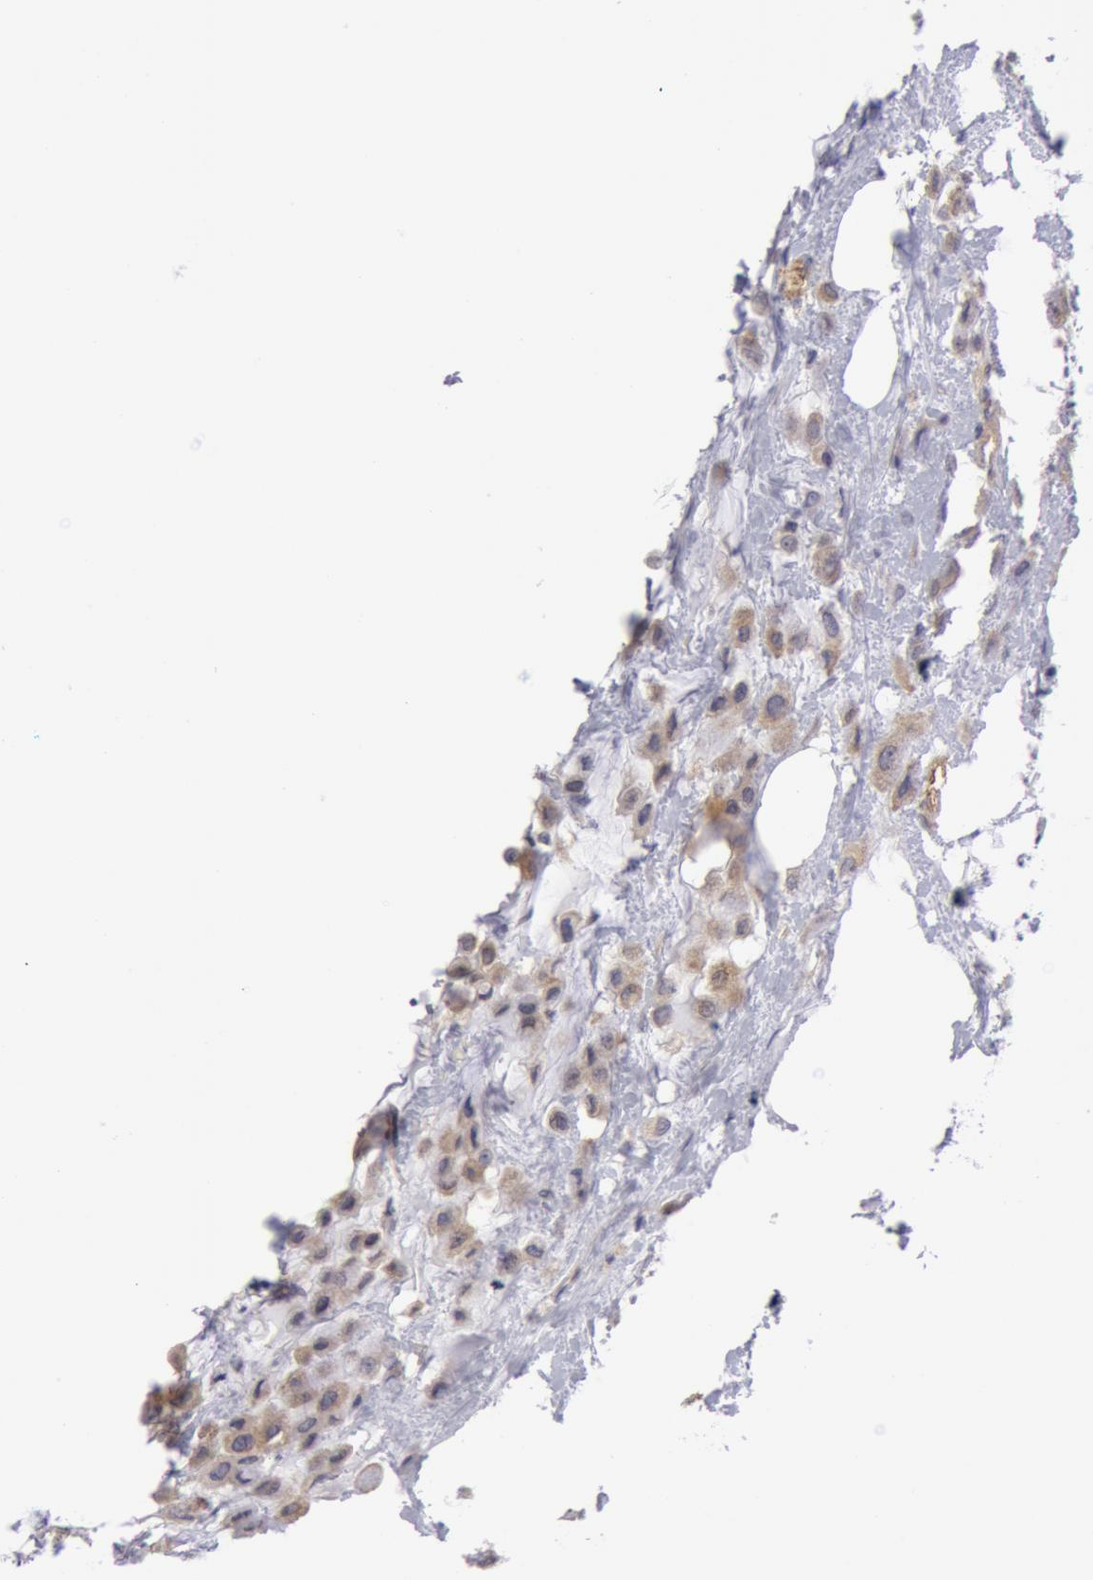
{"staining": {"intensity": "weak", "quantity": ">75%", "location": "cytoplasmic/membranous"}, "tissue": "breast cancer", "cell_type": "Tumor cells", "image_type": "cancer", "snomed": [{"axis": "morphology", "description": "Lobular carcinoma"}, {"axis": "topography", "description": "Breast"}], "caption": "Immunohistochemical staining of lobular carcinoma (breast) displays weak cytoplasmic/membranous protein staining in about >75% of tumor cells.", "gene": "IL23A", "patient": {"sex": "female", "age": 85}}